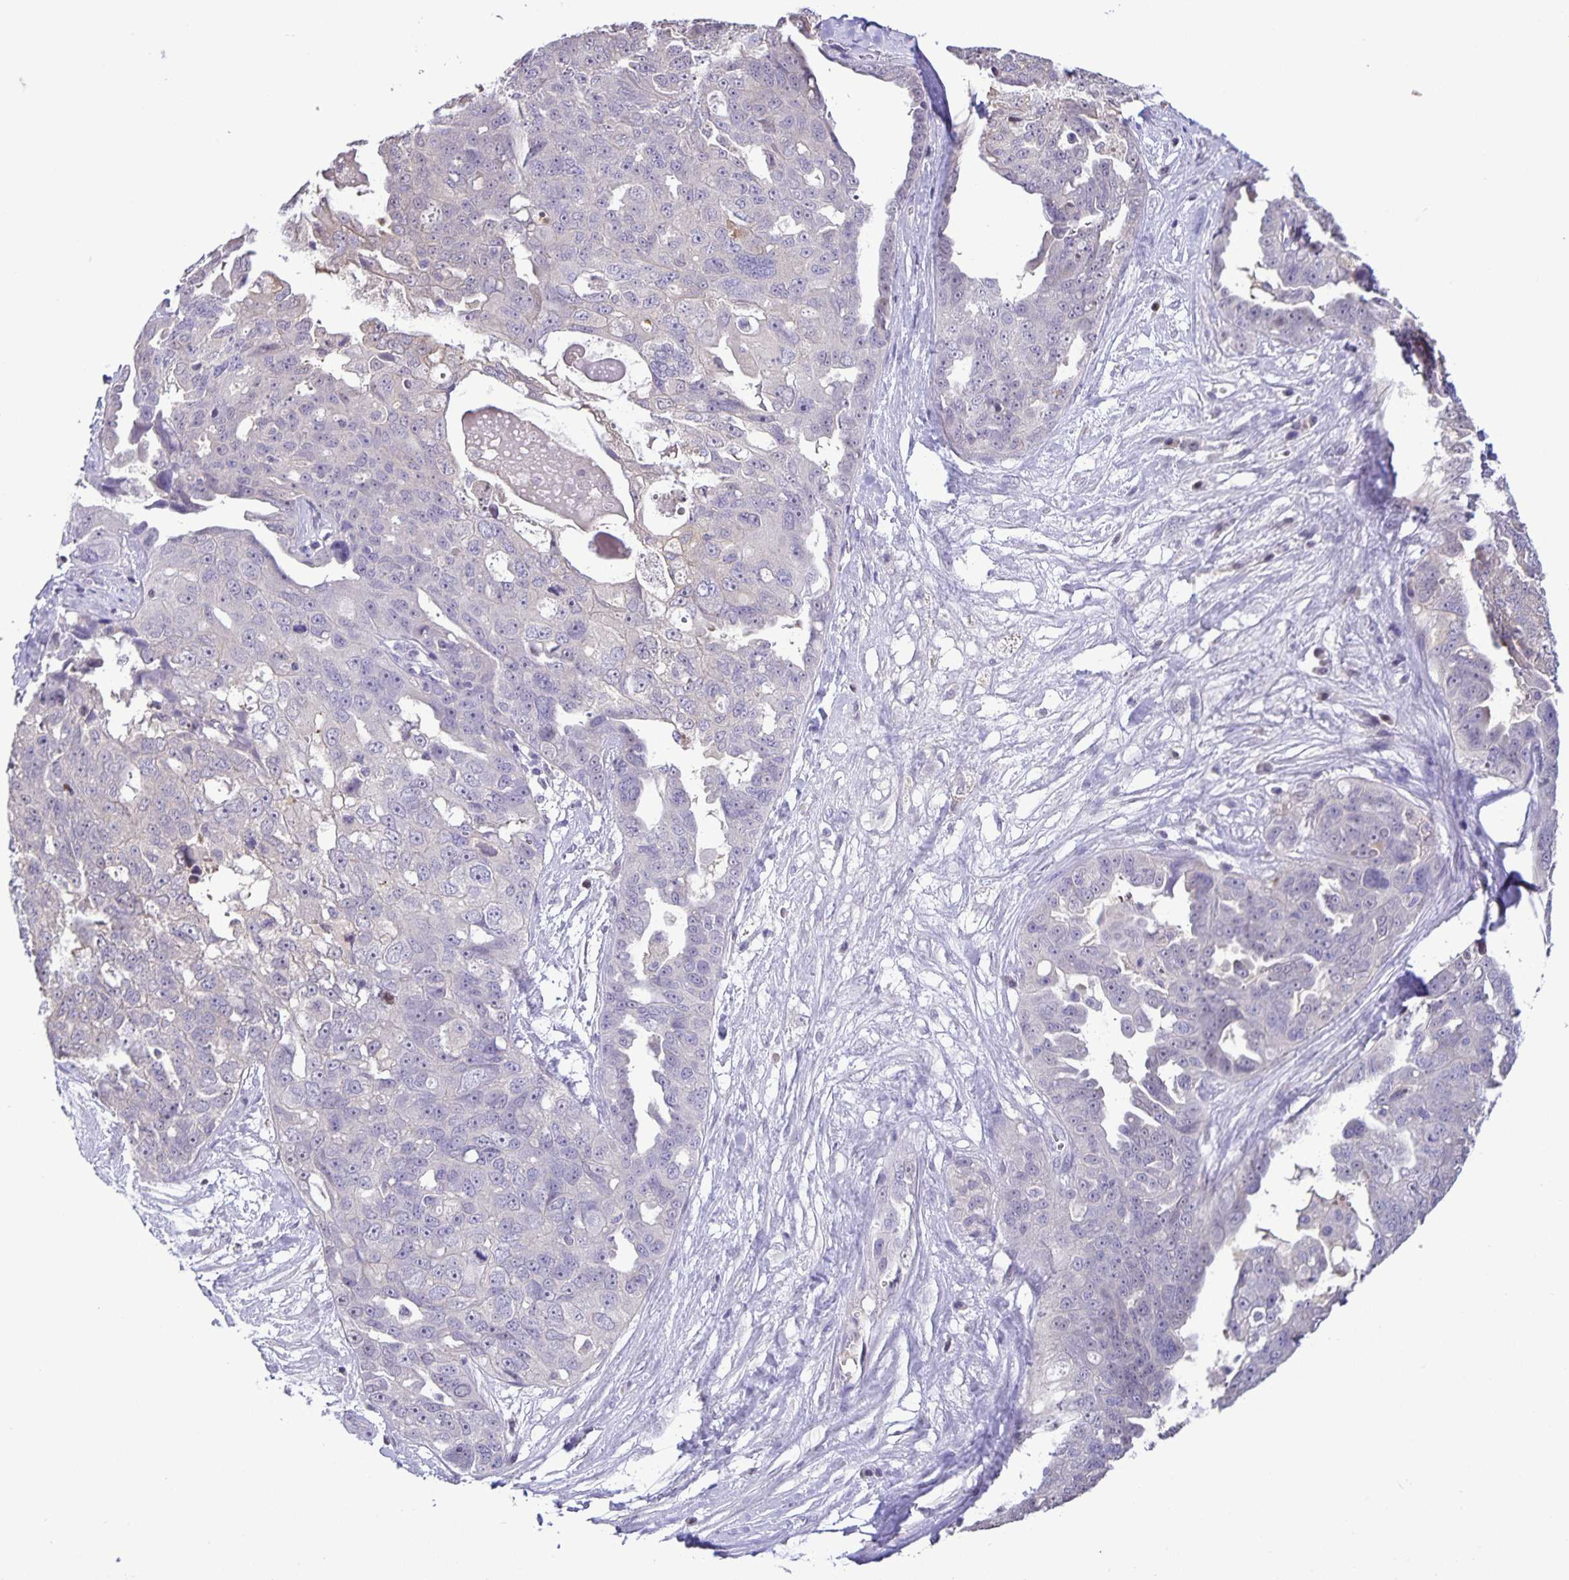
{"staining": {"intensity": "negative", "quantity": "none", "location": "none"}, "tissue": "ovarian cancer", "cell_type": "Tumor cells", "image_type": "cancer", "snomed": [{"axis": "morphology", "description": "Carcinoma, endometroid"}, {"axis": "topography", "description": "Ovary"}], "caption": "Immunohistochemistry (IHC) of endometroid carcinoma (ovarian) displays no positivity in tumor cells. The staining was performed using DAB to visualize the protein expression in brown, while the nuclei were stained in blue with hematoxylin (Magnification: 20x).", "gene": "ONECUT2", "patient": {"sex": "female", "age": 70}}